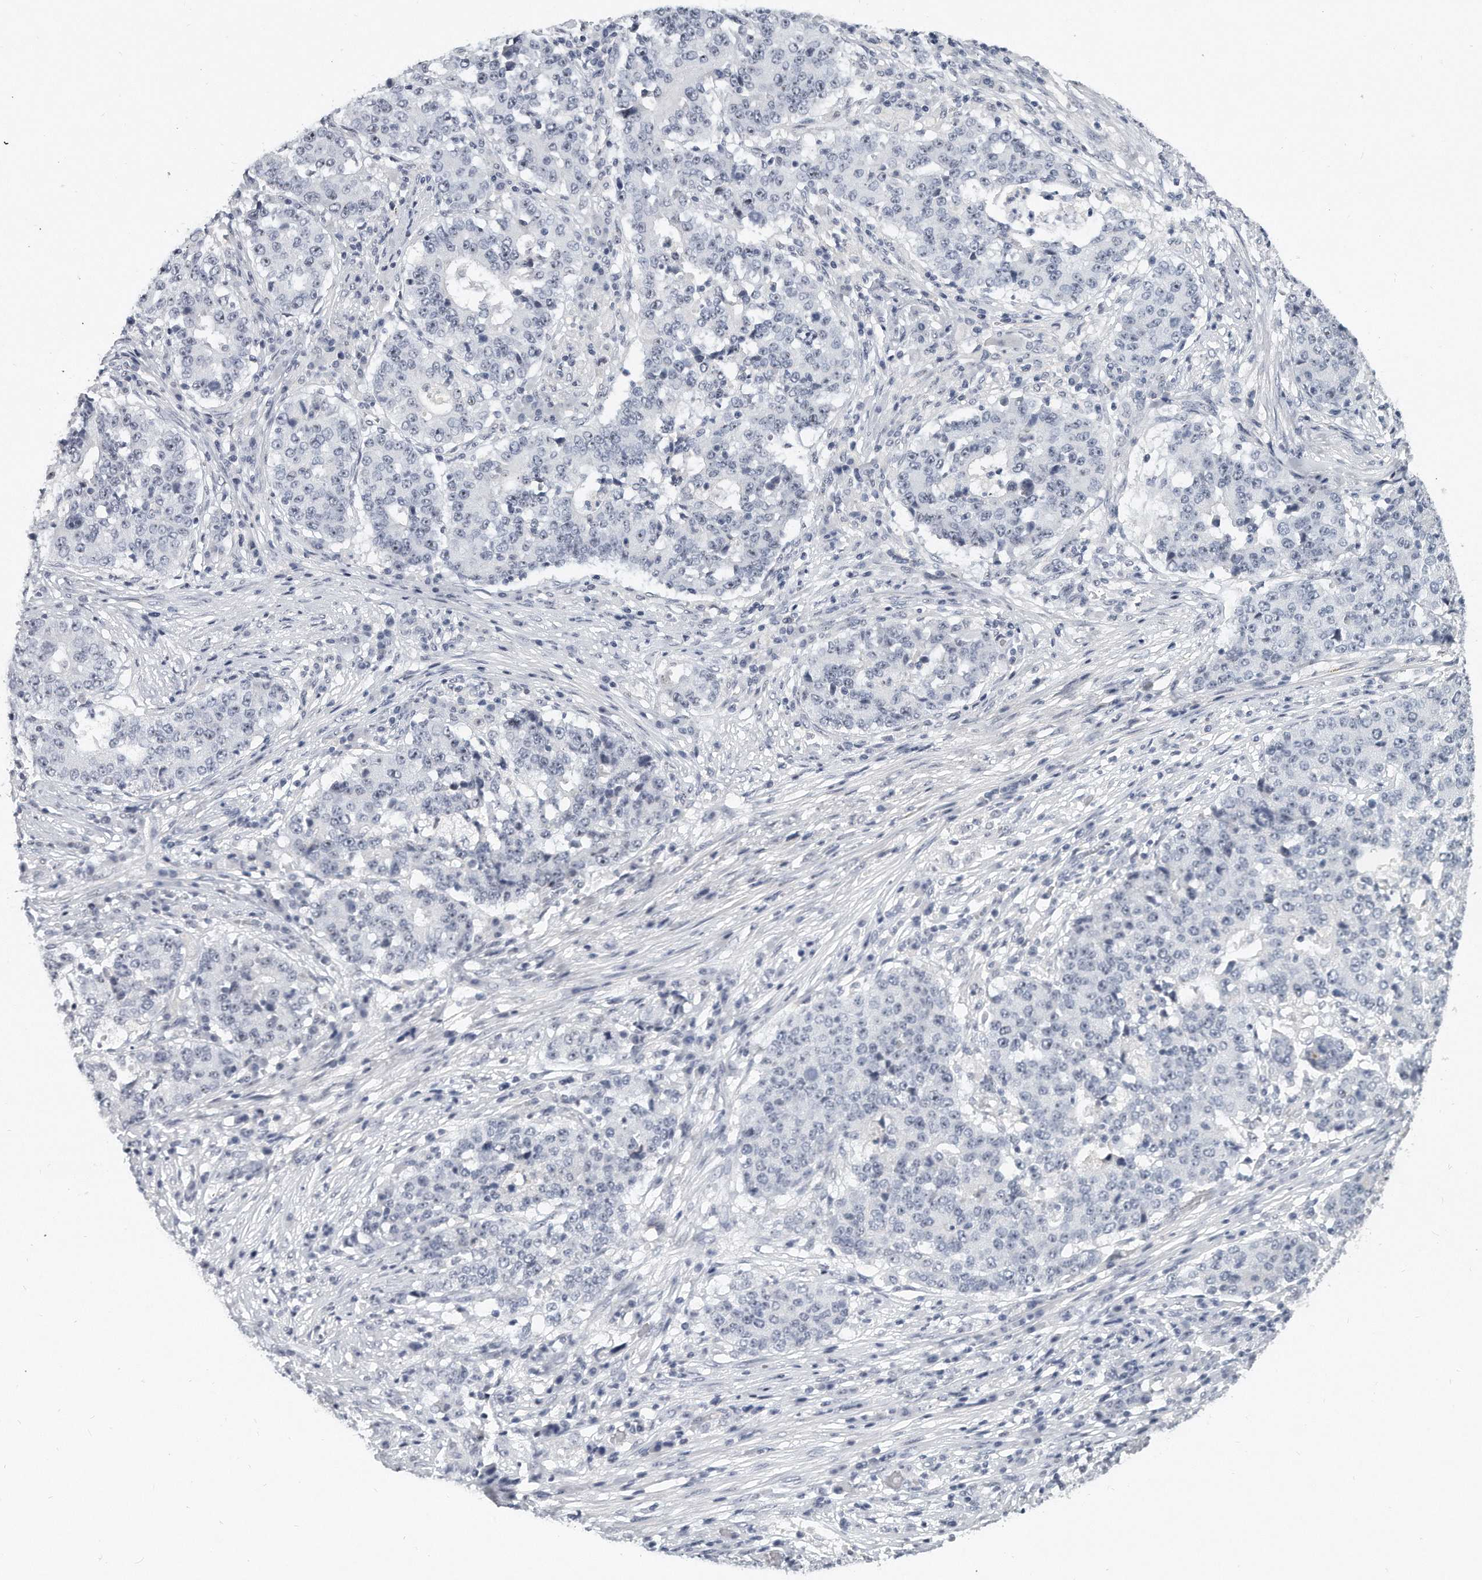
{"staining": {"intensity": "negative", "quantity": "none", "location": "none"}, "tissue": "stomach cancer", "cell_type": "Tumor cells", "image_type": "cancer", "snomed": [{"axis": "morphology", "description": "Adenocarcinoma, NOS"}, {"axis": "topography", "description": "Stomach"}], "caption": "DAB immunohistochemical staining of human stomach adenocarcinoma shows no significant staining in tumor cells.", "gene": "TFCP2L1", "patient": {"sex": "male", "age": 59}}